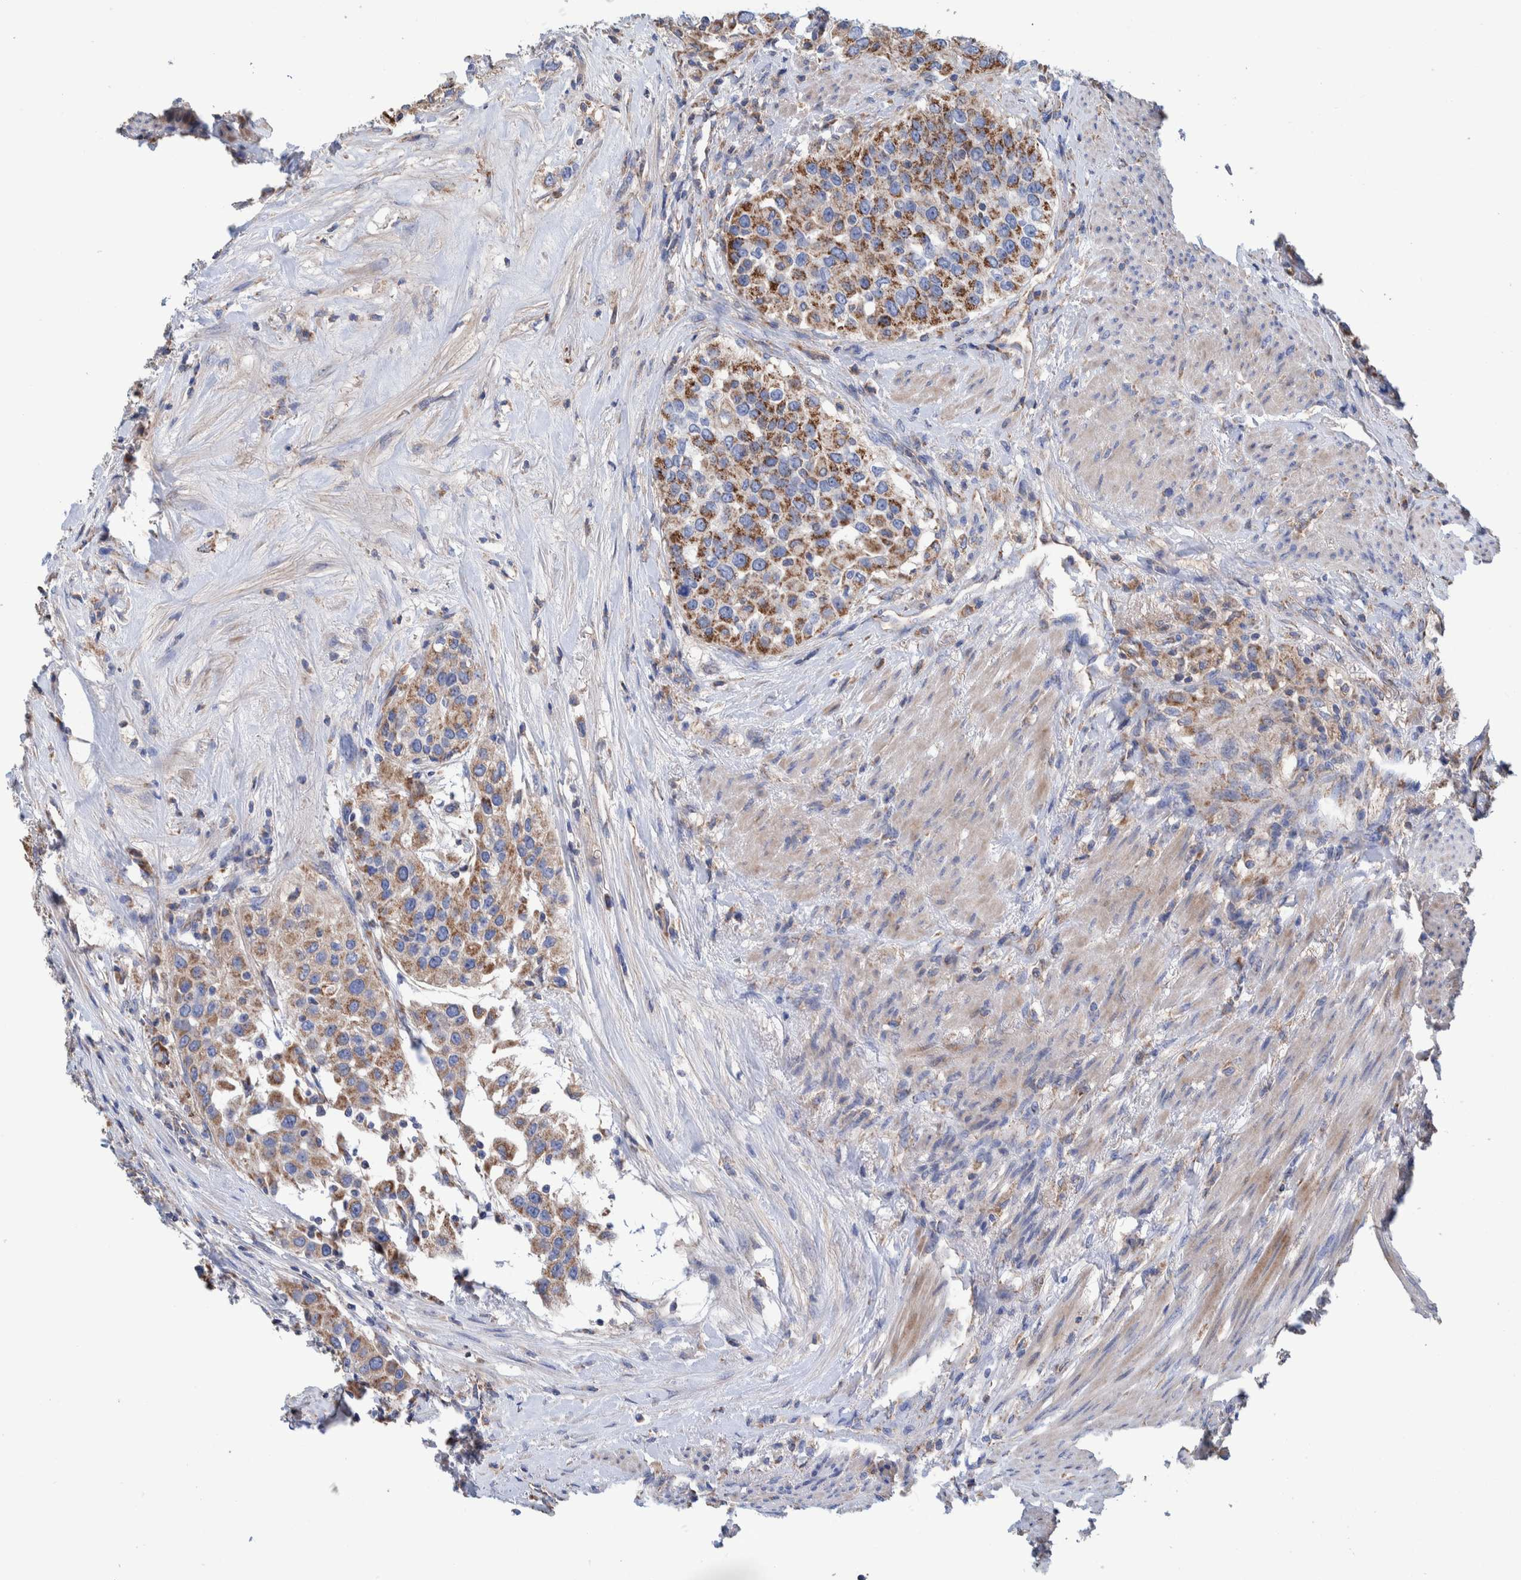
{"staining": {"intensity": "moderate", "quantity": ">75%", "location": "cytoplasmic/membranous"}, "tissue": "urothelial cancer", "cell_type": "Tumor cells", "image_type": "cancer", "snomed": [{"axis": "morphology", "description": "Urothelial carcinoma, High grade"}, {"axis": "topography", "description": "Urinary bladder"}], "caption": "DAB immunohistochemical staining of urothelial cancer exhibits moderate cytoplasmic/membranous protein positivity in approximately >75% of tumor cells.", "gene": "DECR1", "patient": {"sex": "female", "age": 80}}